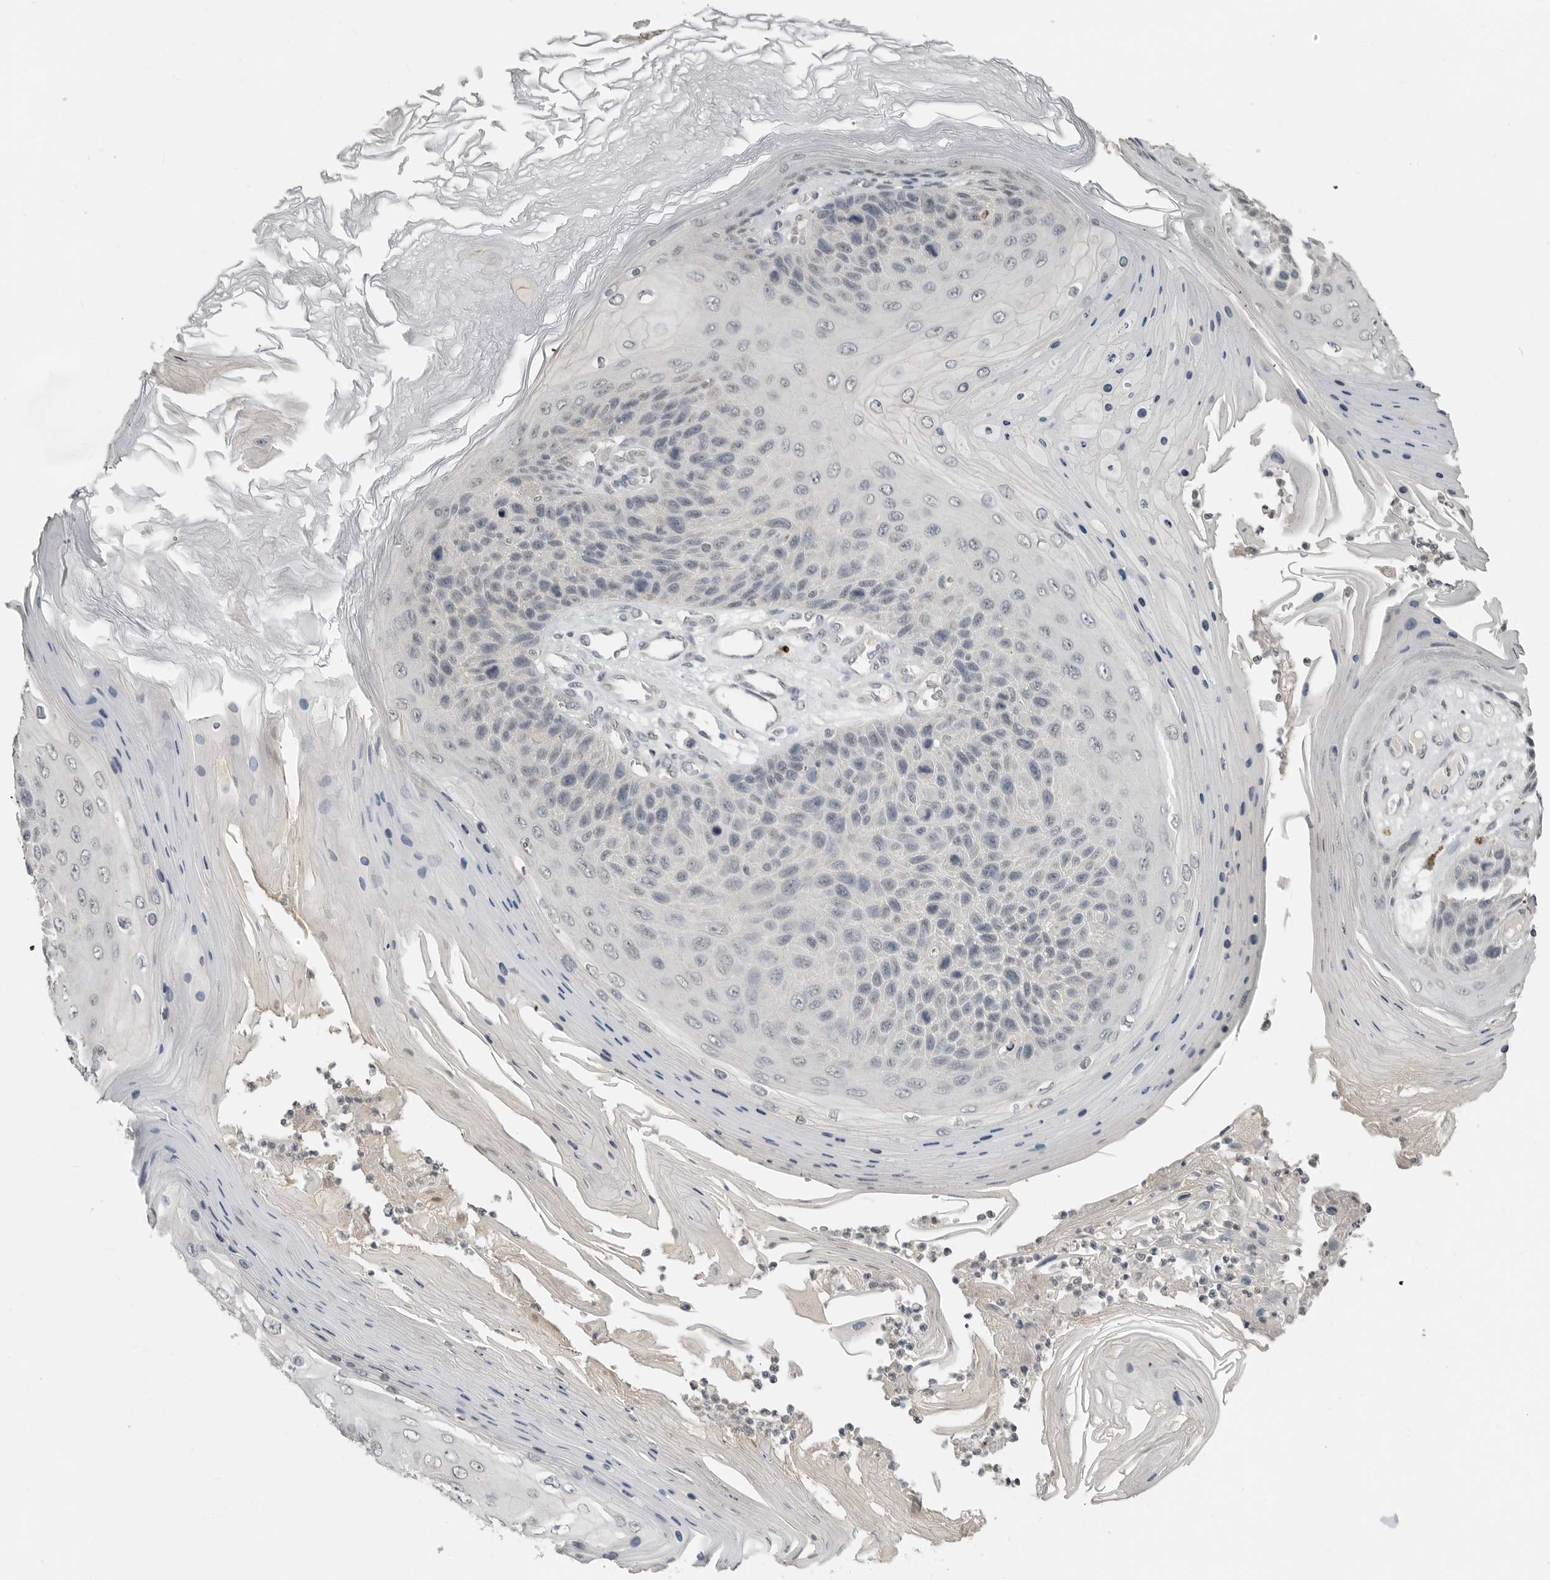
{"staining": {"intensity": "negative", "quantity": "none", "location": "none"}, "tissue": "skin cancer", "cell_type": "Tumor cells", "image_type": "cancer", "snomed": [{"axis": "morphology", "description": "Squamous cell carcinoma, NOS"}, {"axis": "topography", "description": "Skin"}], "caption": "This is a image of IHC staining of skin cancer (squamous cell carcinoma), which shows no expression in tumor cells.", "gene": "FOXP3", "patient": {"sex": "female", "age": 88}}